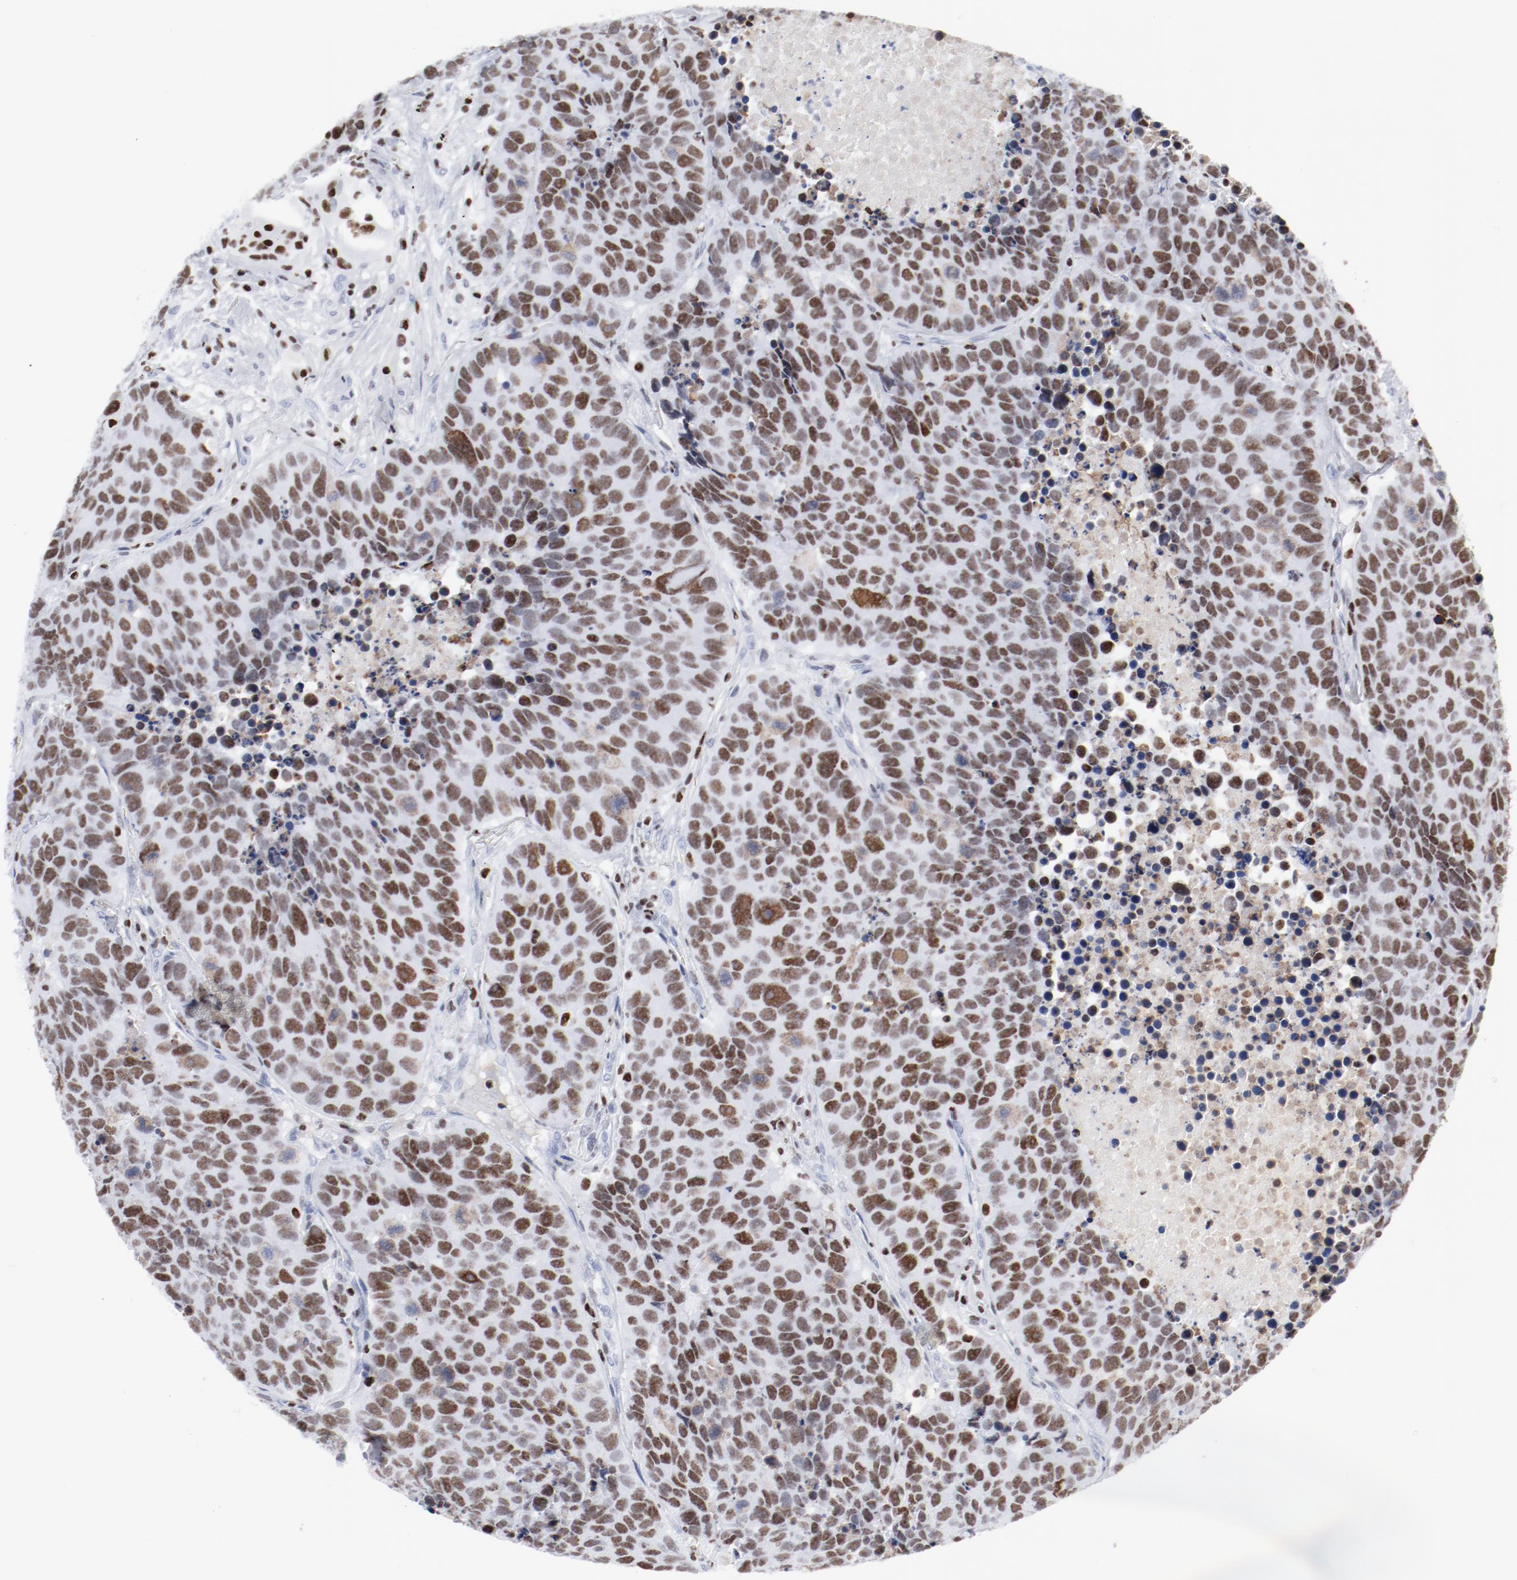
{"staining": {"intensity": "moderate", "quantity": ">75%", "location": "nuclear"}, "tissue": "carcinoid", "cell_type": "Tumor cells", "image_type": "cancer", "snomed": [{"axis": "morphology", "description": "Carcinoid, malignant, NOS"}, {"axis": "topography", "description": "Lung"}], "caption": "A high-resolution histopathology image shows immunohistochemistry (IHC) staining of malignant carcinoid, which displays moderate nuclear positivity in about >75% of tumor cells.", "gene": "SMARCC2", "patient": {"sex": "male", "age": 60}}